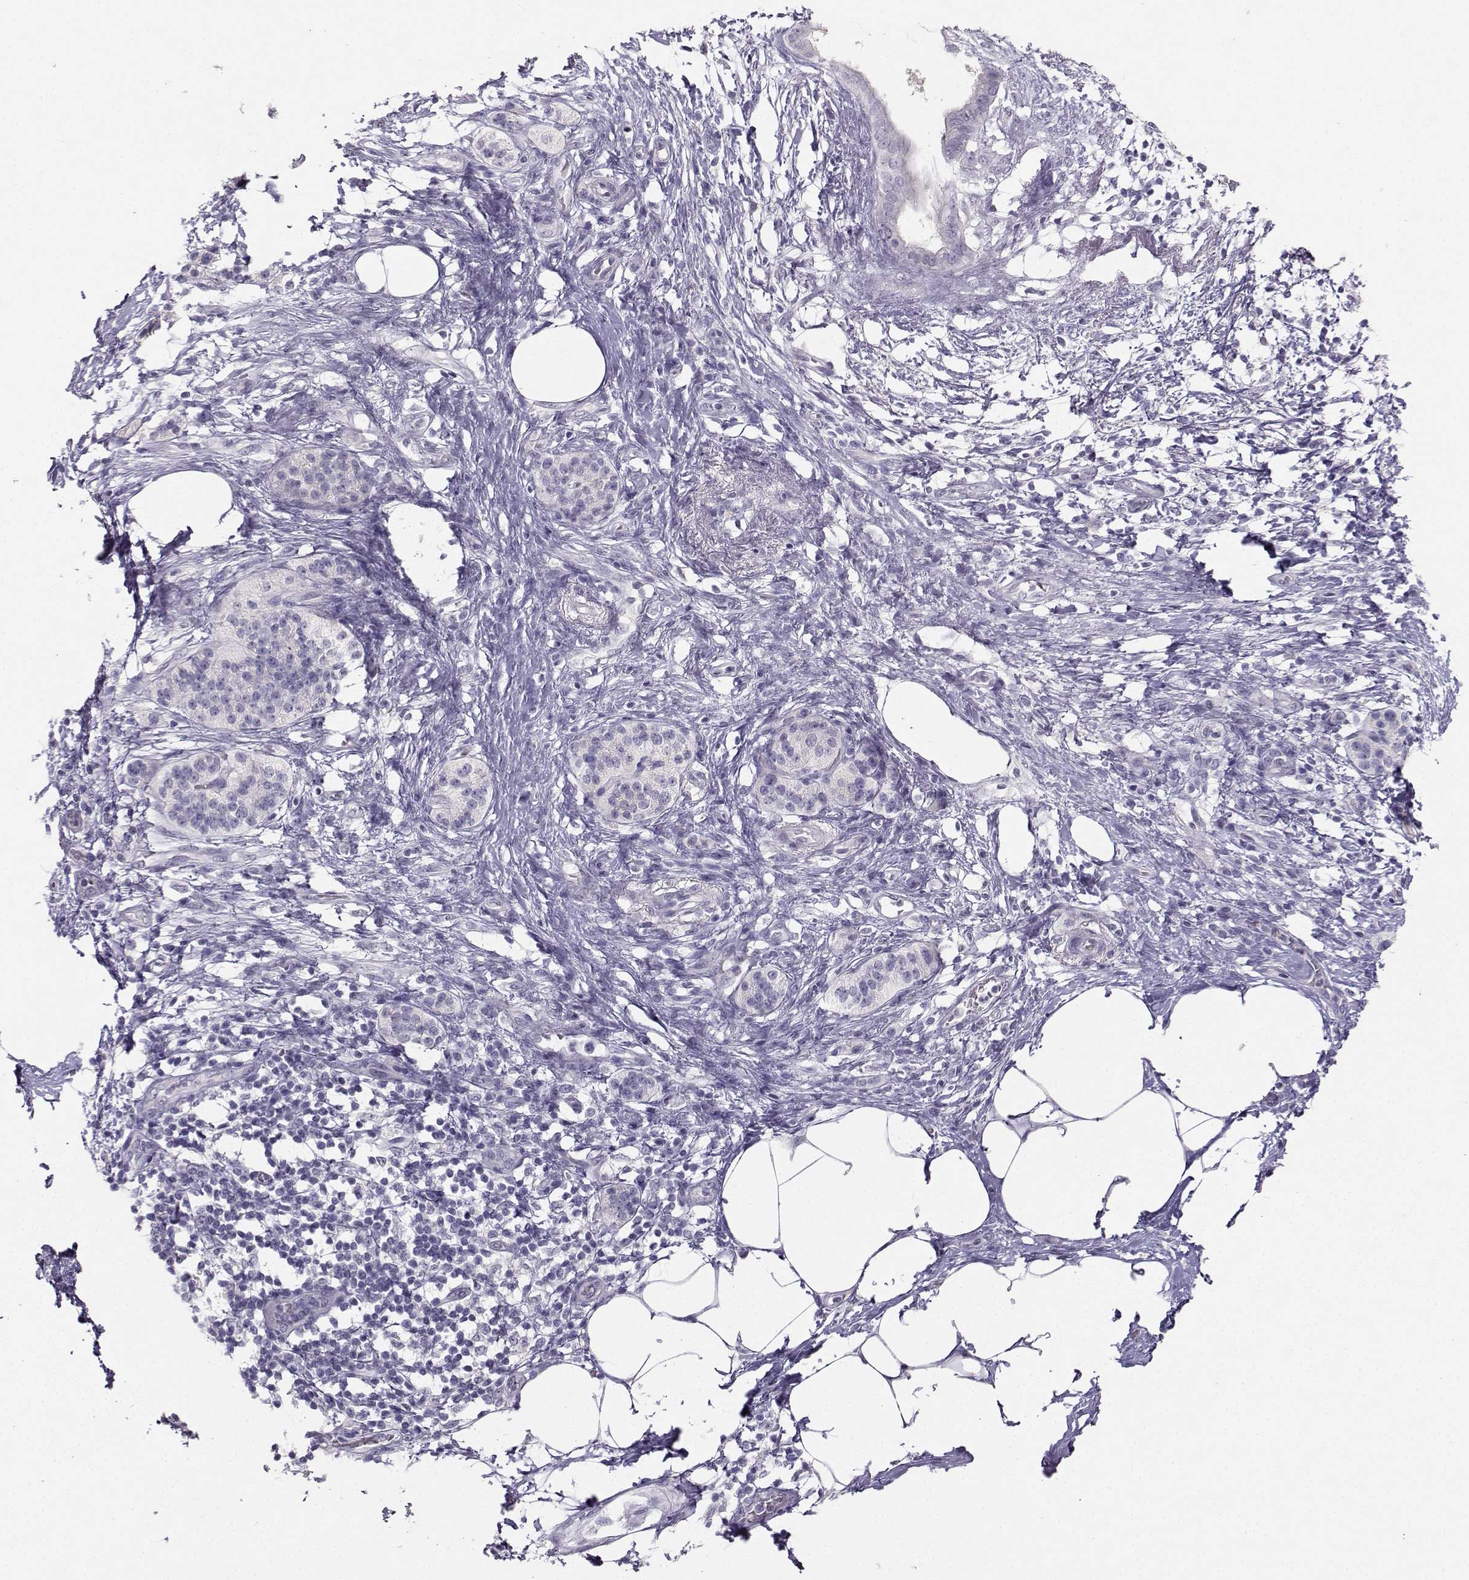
{"staining": {"intensity": "negative", "quantity": "none", "location": "none"}, "tissue": "pancreatic cancer", "cell_type": "Tumor cells", "image_type": "cancer", "snomed": [{"axis": "morphology", "description": "Adenocarcinoma, NOS"}, {"axis": "topography", "description": "Pancreas"}], "caption": "Pancreatic cancer (adenocarcinoma) was stained to show a protein in brown. There is no significant positivity in tumor cells. (DAB IHC with hematoxylin counter stain).", "gene": "PKP2", "patient": {"sex": "female", "age": 72}}